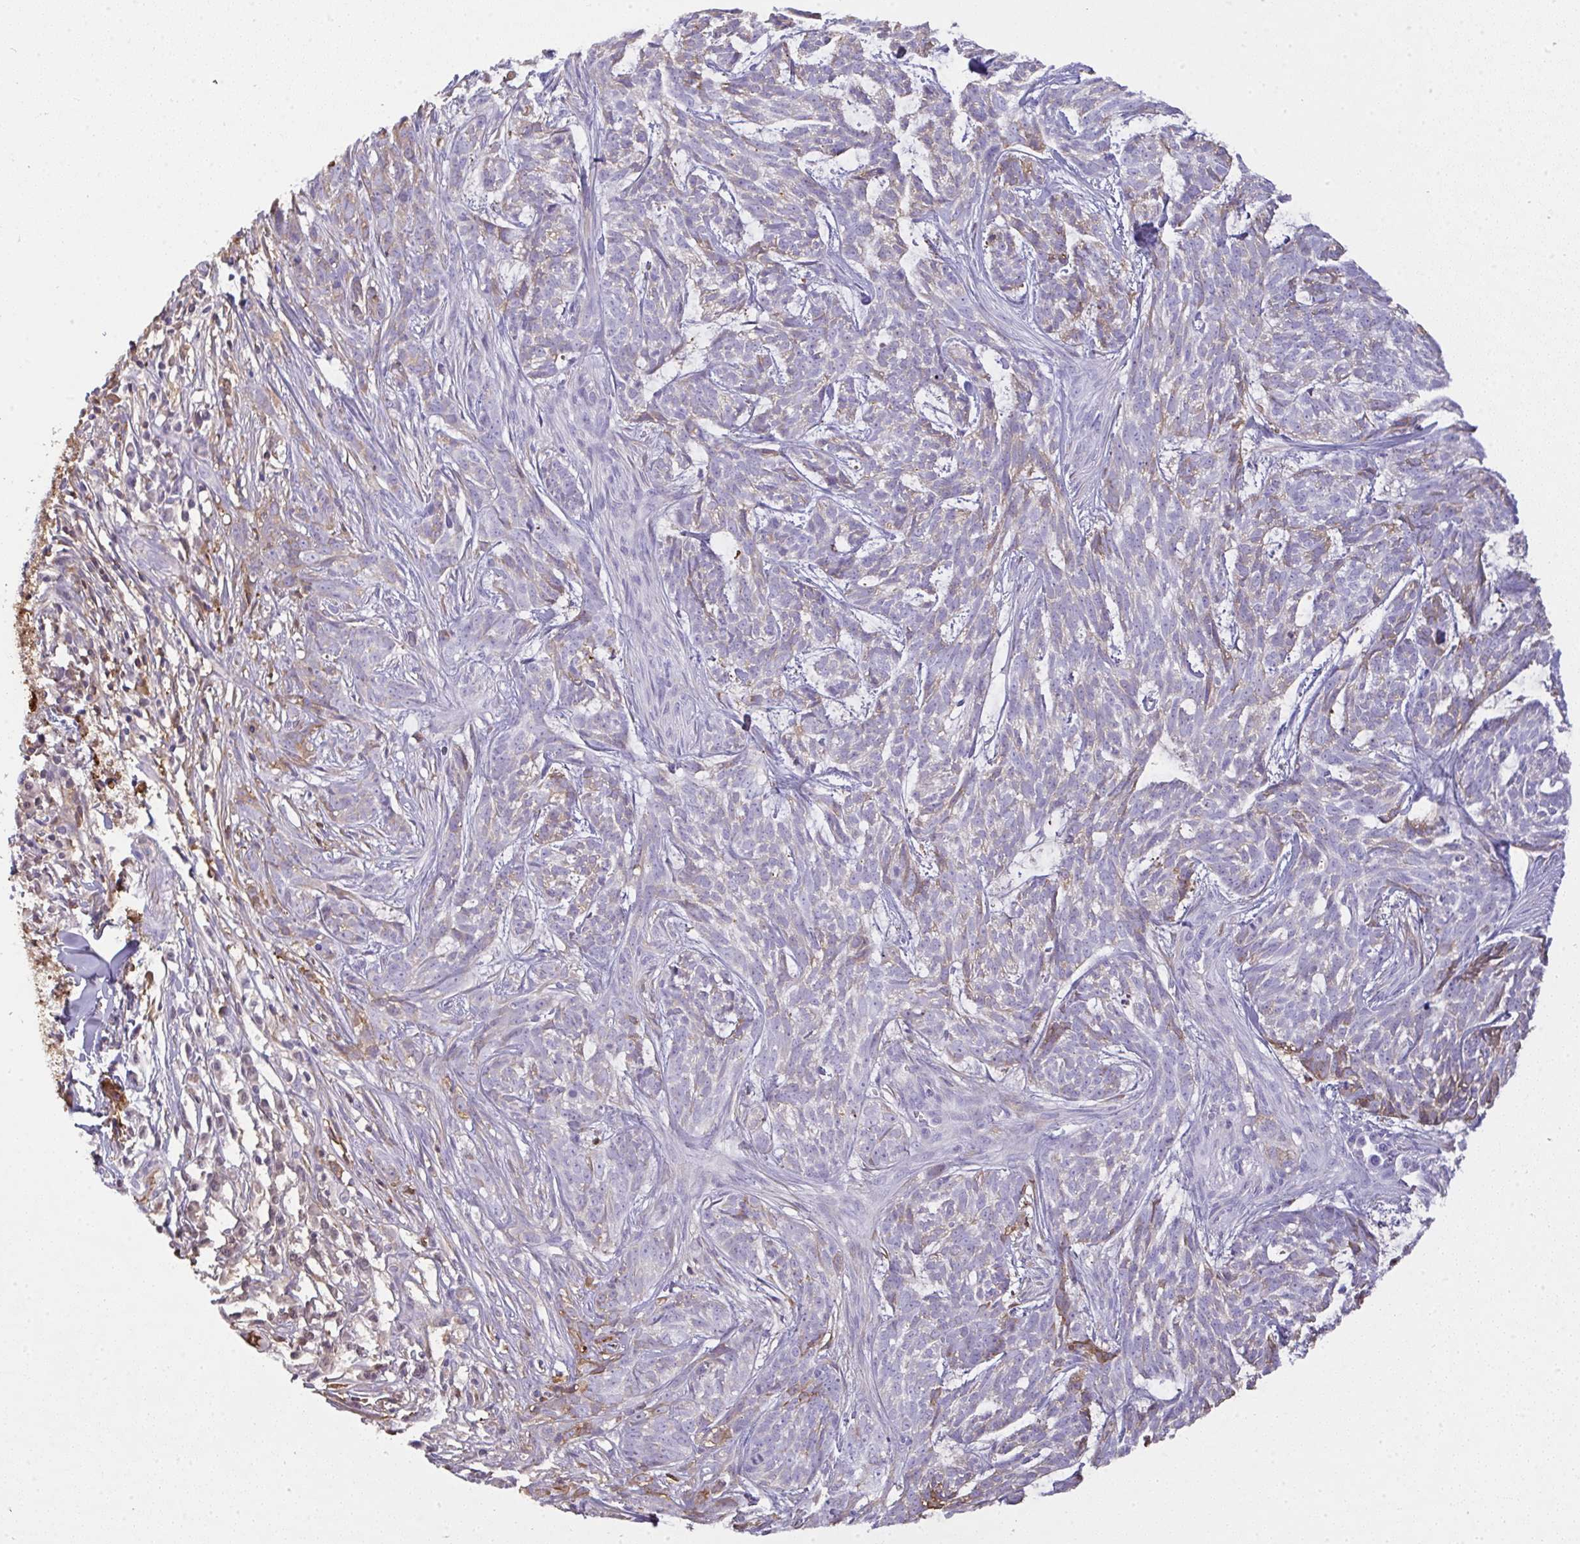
{"staining": {"intensity": "weak", "quantity": "<25%", "location": "cytoplasmic/membranous"}, "tissue": "skin cancer", "cell_type": "Tumor cells", "image_type": "cancer", "snomed": [{"axis": "morphology", "description": "Basal cell carcinoma"}, {"axis": "topography", "description": "Skin"}], "caption": "High power microscopy histopathology image of an immunohistochemistry photomicrograph of skin cancer (basal cell carcinoma), revealing no significant staining in tumor cells.", "gene": "SMYD5", "patient": {"sex": "female", "age": 93}}